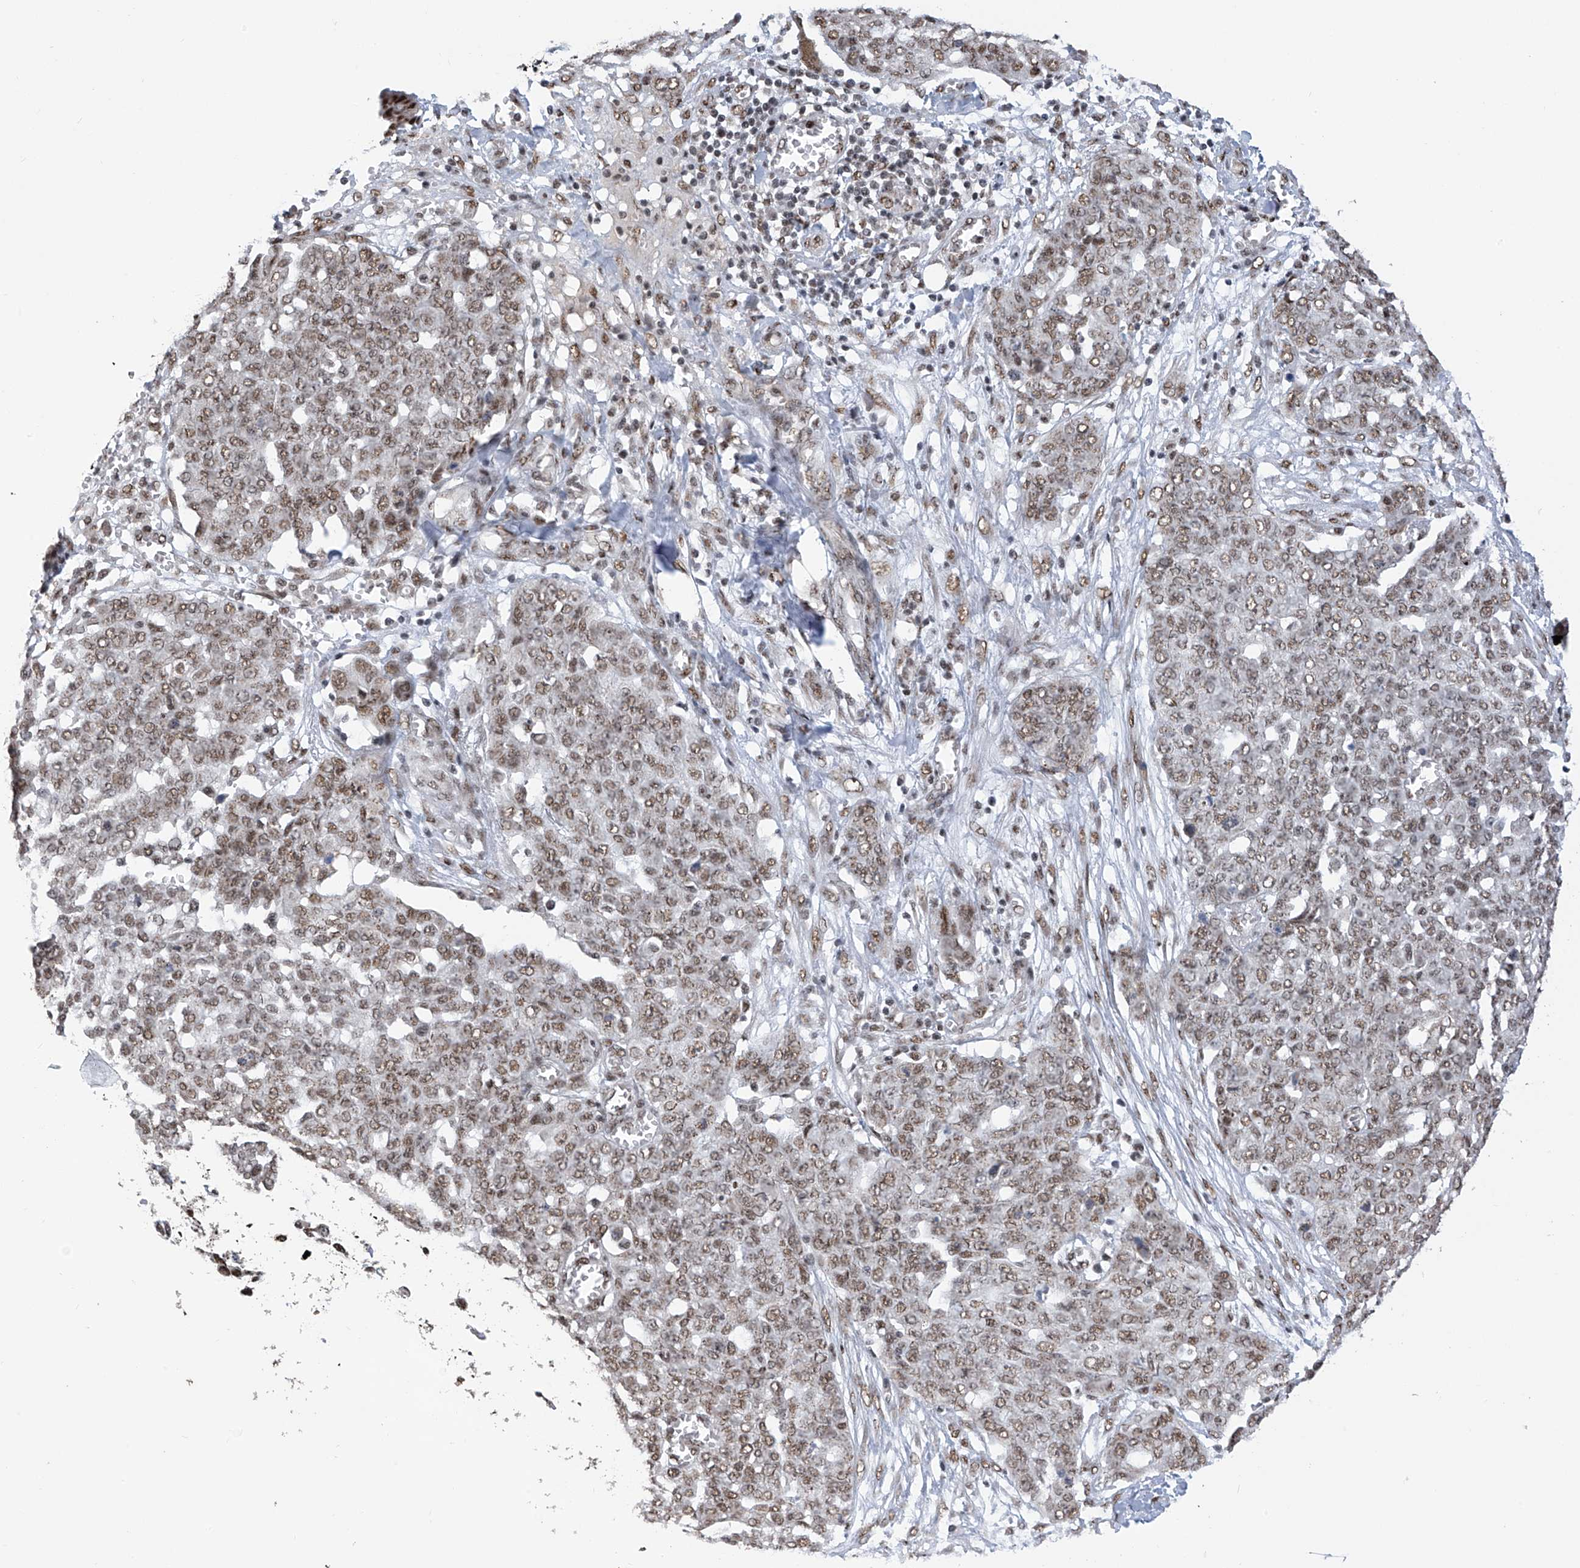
{"staining": {"intensity": "moderate", "quantity": ">75%", "location": "nuclear"}, "tissue": "ovarian cancer", "cell_type": "Tumor cells", "image_type": "cancer", "snomed": [{"axis": "morphology", "description": "Cystadenocarcinoma, serous, NOS"}, {"axis": "topography", "description": "Soft tissue"}, {"axis": "topography", "description": "Ovary"}], "caption": "A micrograph of human serous cystadenocarcinoma (ovarian) stained for a protein exhibits moderate nuclear brown staining in tumor cells.", "gene": "APLF", "patient": {"sex": "female", "age": 57}}